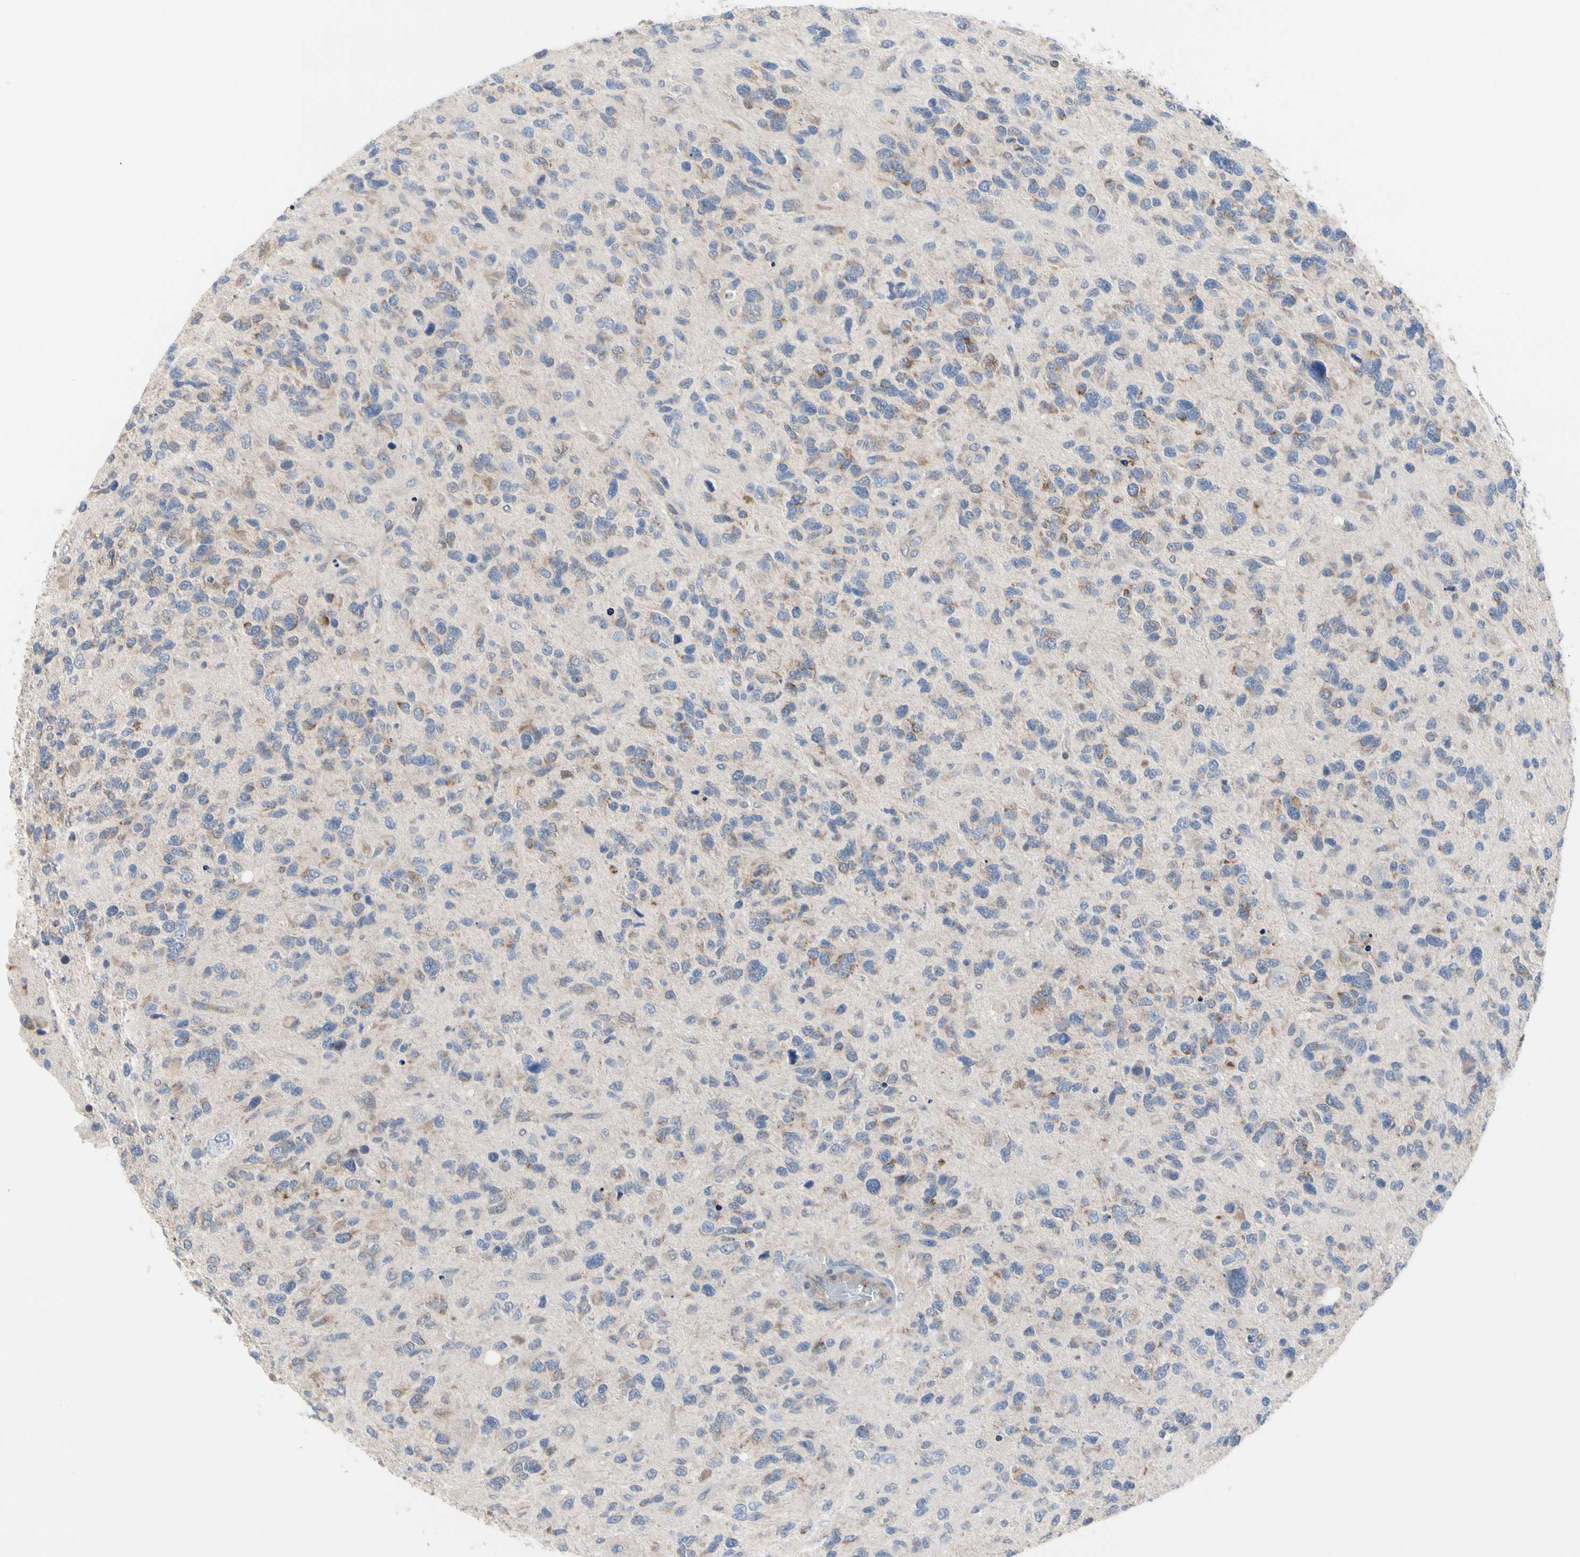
{"staining": {"intensity": "weak", "quantity": "<25%", "location": "cytoplasmic/membranous"}, "tissue": "glioma", "cell_type": "Tumor cells", "image_type": "cancer", "snomed": [{"axis": "morphology", "description": "Glioma, malignant, High grade"}, {"axis": "topography", "description": "Brain"}], "caption": "An immunohistochemistry histopathology image of high-grade glioma (malignant) is shown. There is no staining in tumor cells of high-grade glioma (malignant).", "gene": "MCL1", "patient": {"sex": "female", "age": 58}}